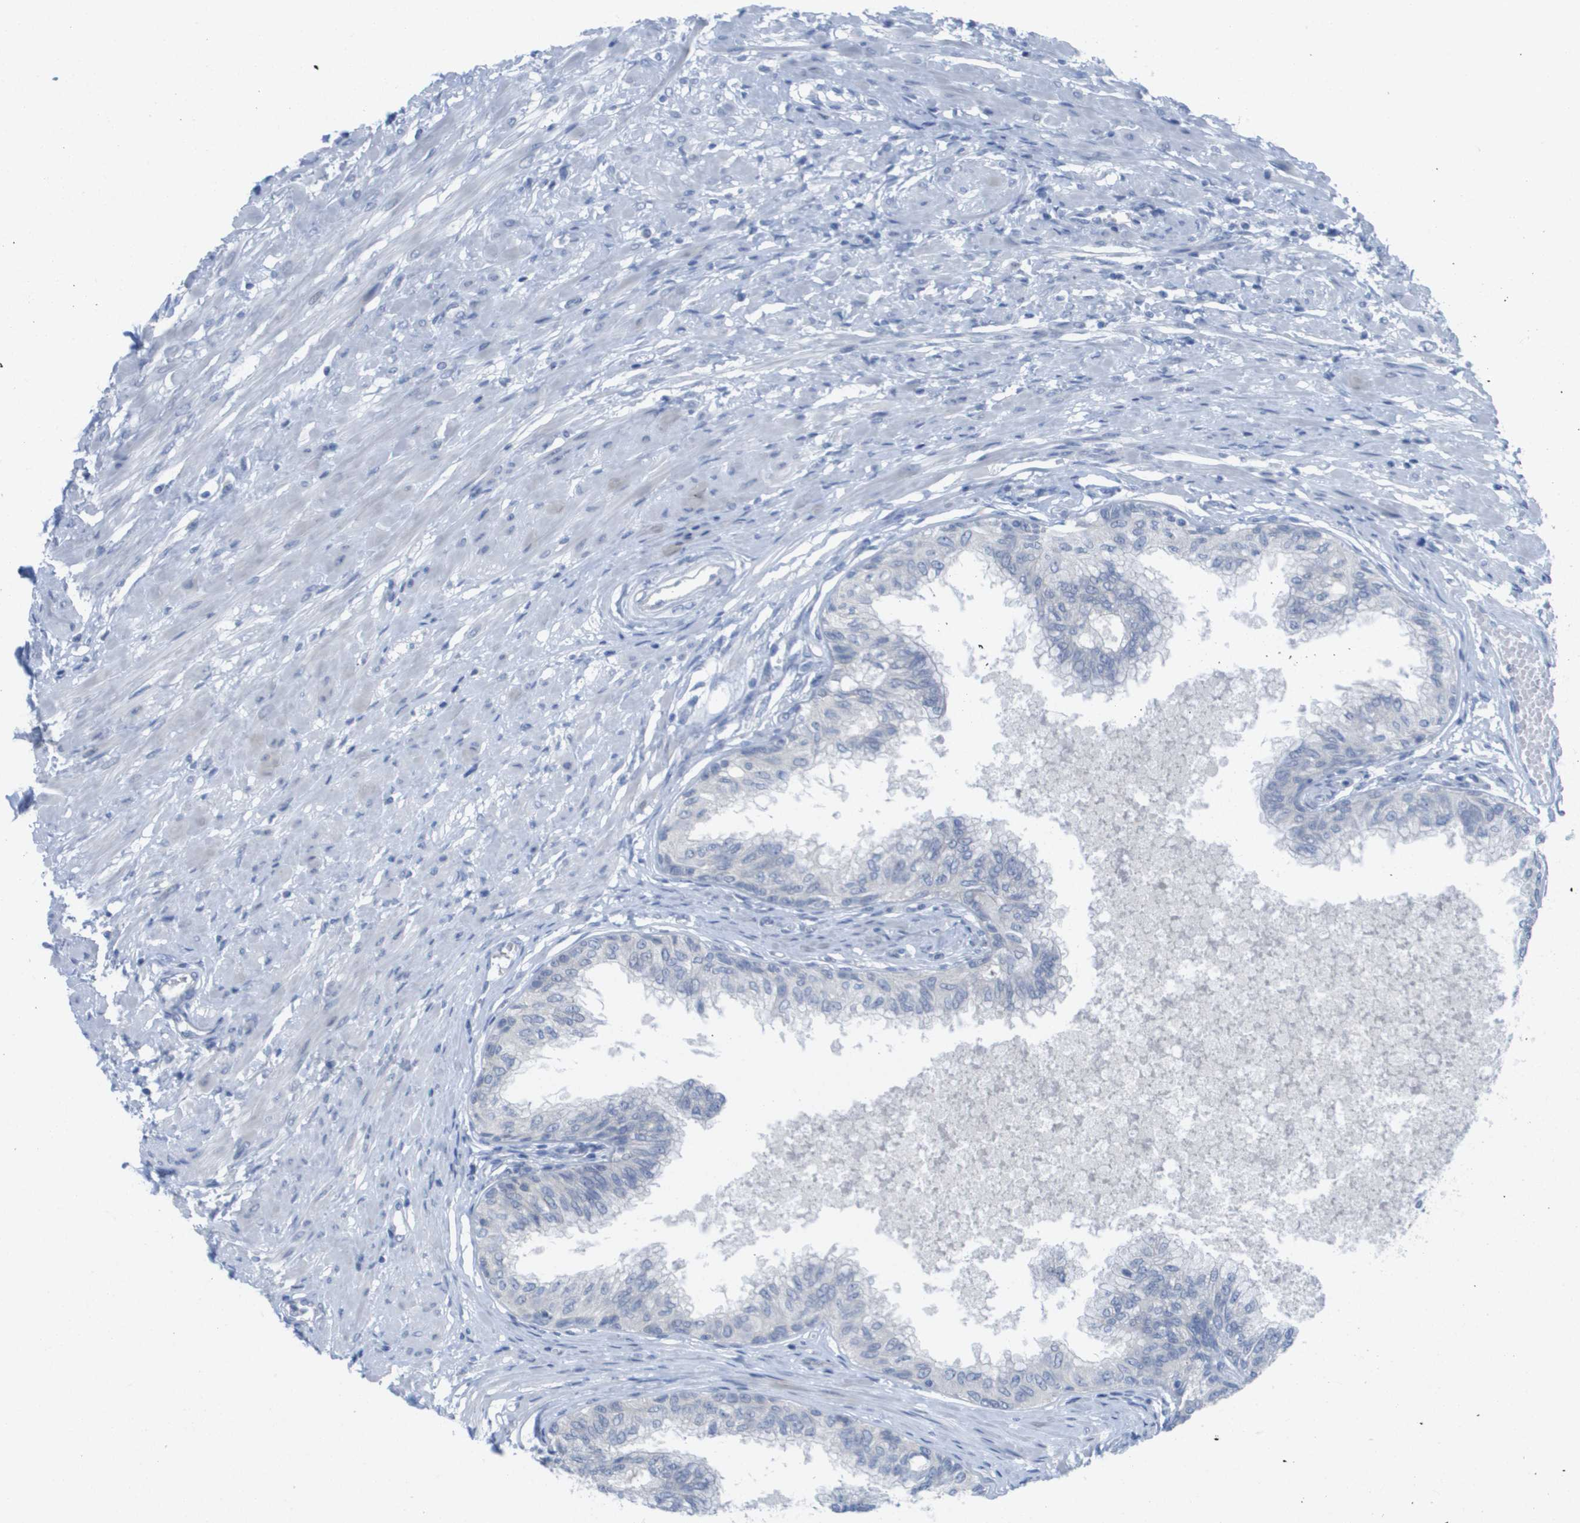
{"staining": {"intensity": "weak", "quantity": "<25%", "location": "cytoplasmic/membranous"}, "tissue": "prostate", "cell_type": "Glandular cells", "image_type": "normal", "snomed": [{"axis": "morphology", "description": "Normal tissue, NOS"}, {"axis": "topography", "description": "Prostate"}, {"axis": "topography", "description": "Seminal veicle"}], "caption": "This is an IHC photomicrograph of unremarkable human prostate. There is no staining in glandular cells.", "gene": "PDE4A", "patient": {"sex": "male", "age": 60}}